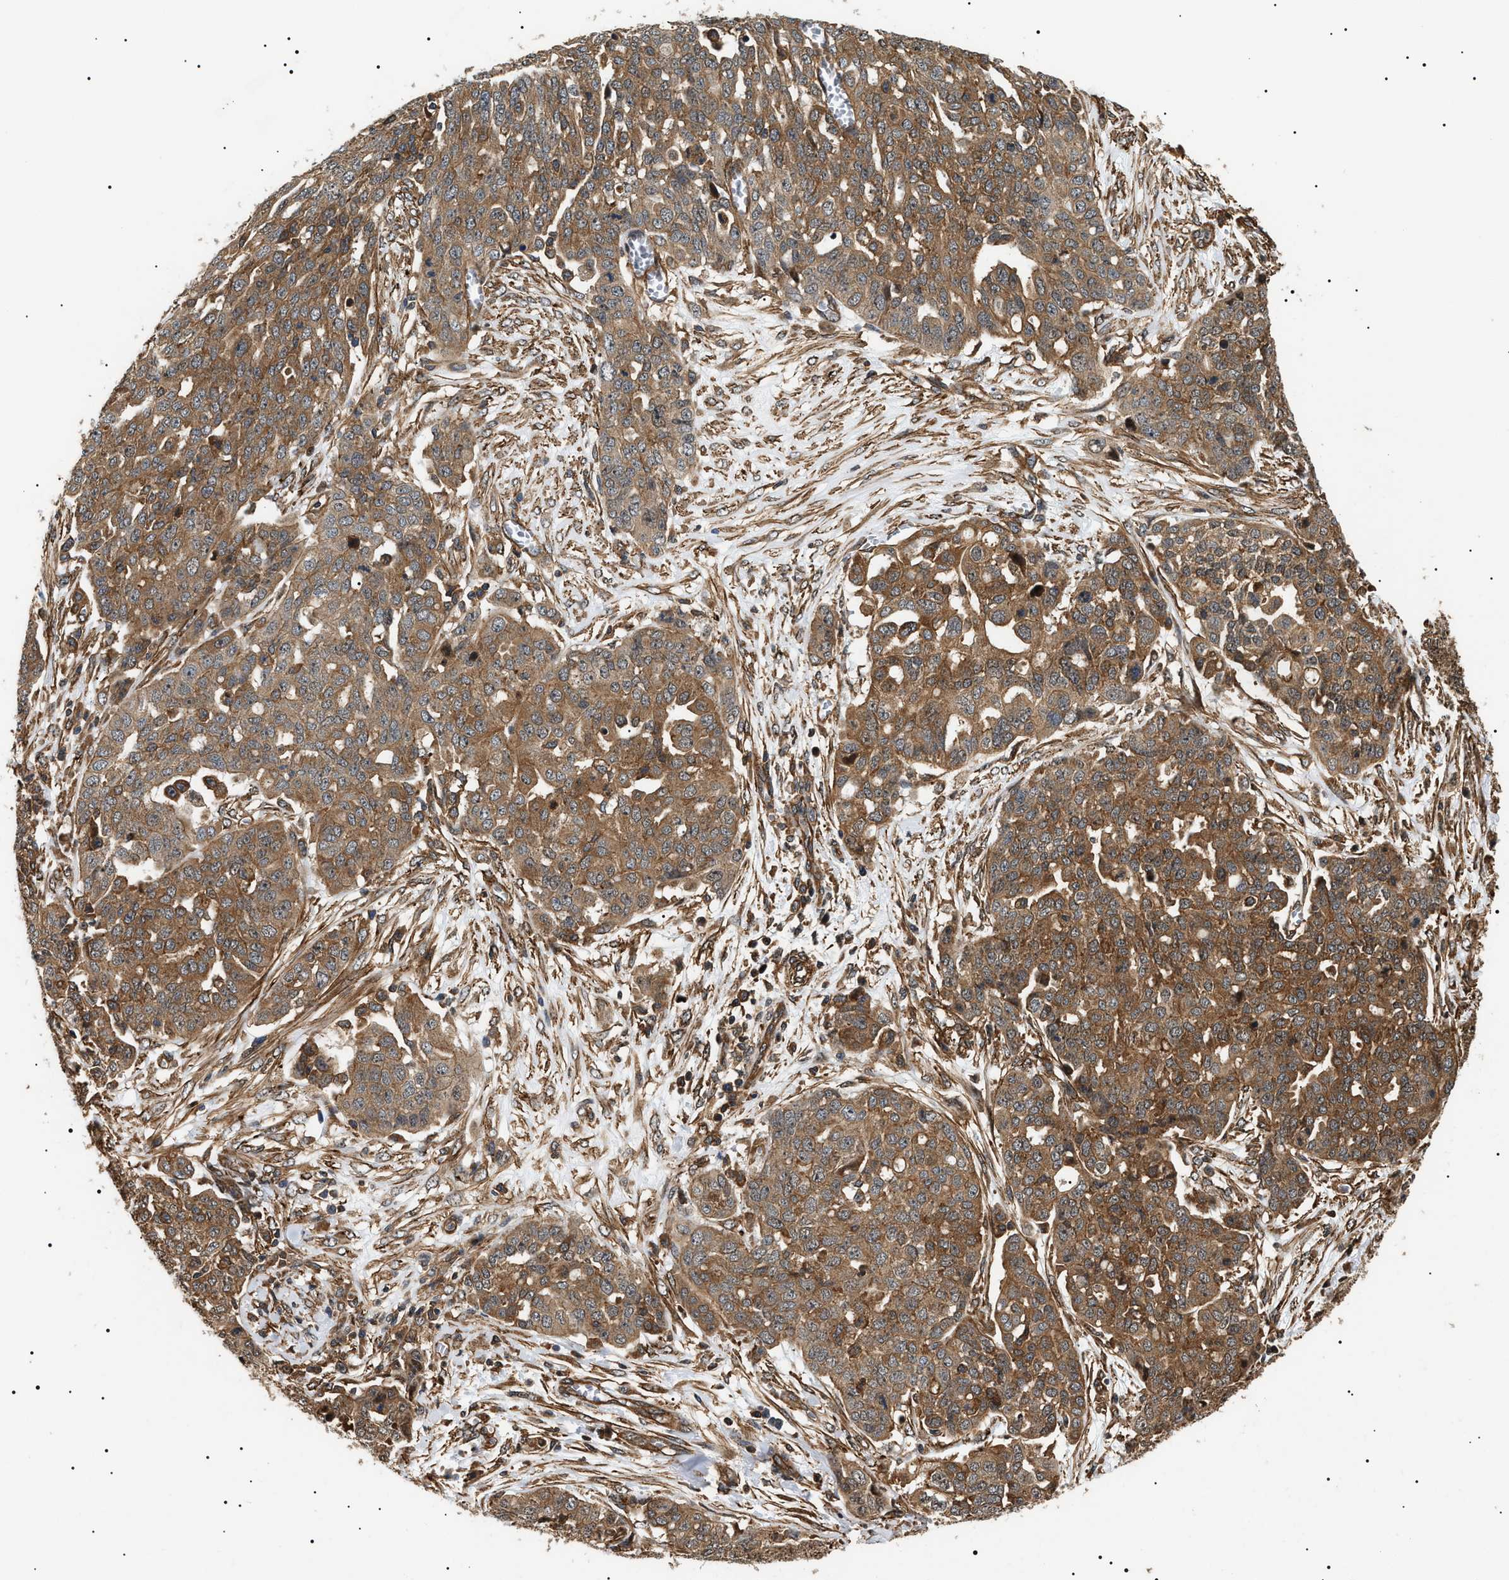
{"staining": {"intensity": "moderate", "quantity": ">75%", "location": "cytoplasmic/membranous"}, "tissue": "ovarian cancer", "cell_type": "Tumor cells", "image_type": "cancer", "snomed": [{"axis": "morphology", "description": "Cystadenocarcinoma, serous, NOS"}, {"axis": "topography", "description": "Soft tissue"}, {"axis": "topography", "description": "Ovary"}], "caption": "A photomicrograph of human ovarian serous cystadenocarcinoma stained for a protein reveals moderate cytoplasmic/membranous brown staining in tumor cells.", "gene": "SH3GLB2", "patient": {"sex": "female", "age": 57}}